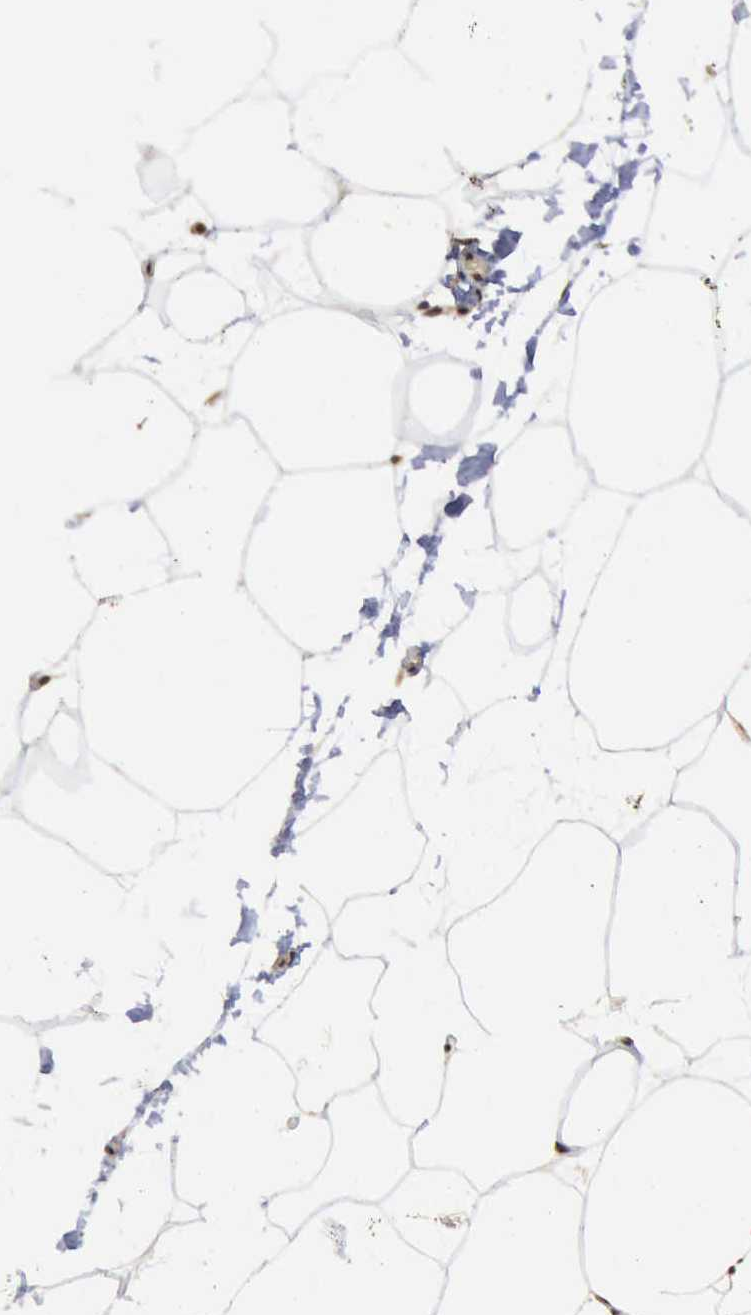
{"staining": {"intensity": "negative", "quantity": "none", "location": "none"}, "tissue": "adipose tissue", "cell_type": "Adipocytes", "image_type": "normal", "snomed": [{"axis": "morphology", "description": "Normal tissue, NOS"}, {"axis": "morphology", "description": "Duct carcinoma"}, {"axis": "topography", "description": "Breast"}, {"axis": "topography", "description": "Adipose tissue"}], "caption": "A histopathology image of adipose tissue stained for a protein reveals no brown staining in adipocytes.", "gene": "RTCB", "patient": {"sex": "female", "age": 37}}